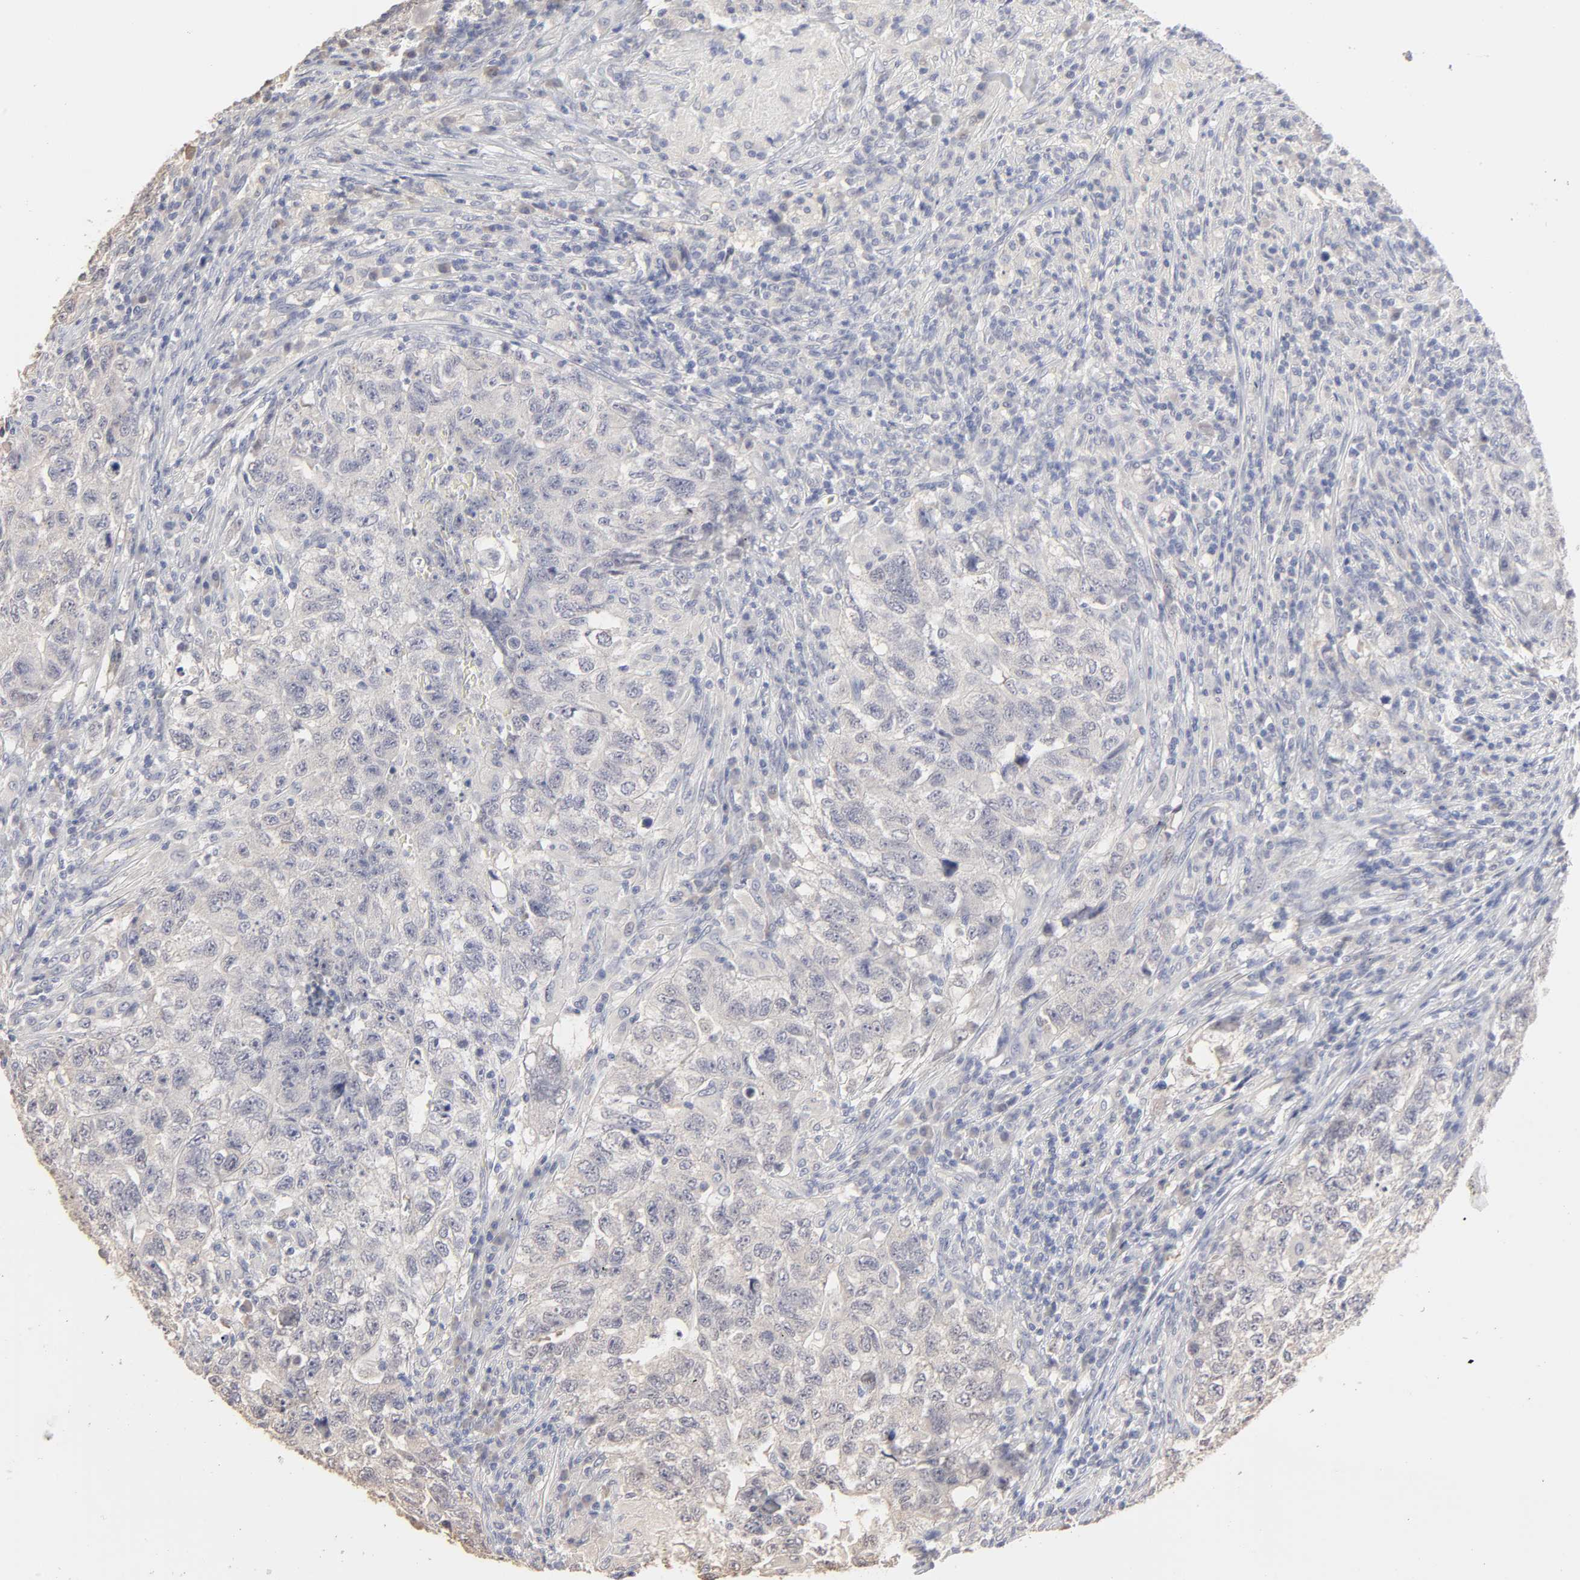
{"staining": {"intensity": "weak", "quantity": "25%-75%", "location": "cytoplasmic/membranous"}, "tissue": "testis cancer", "cell_type": "Tumor cells", "image_type": "cancer", "snomed": [{"axis": "morphology", "description": "Carcinoma, Embryonal, NOS"}, {"axis": "topography", "description": "Testis"}], "caption": "A low amount of weak cytoplasmic/membranous staining is identified in approximately 25%-75% of tumor cells in testis cancer (embryonal carcinoma) tissue.", "gene": "DNAL4", "patient": {"sex": "male", "age": 21}}